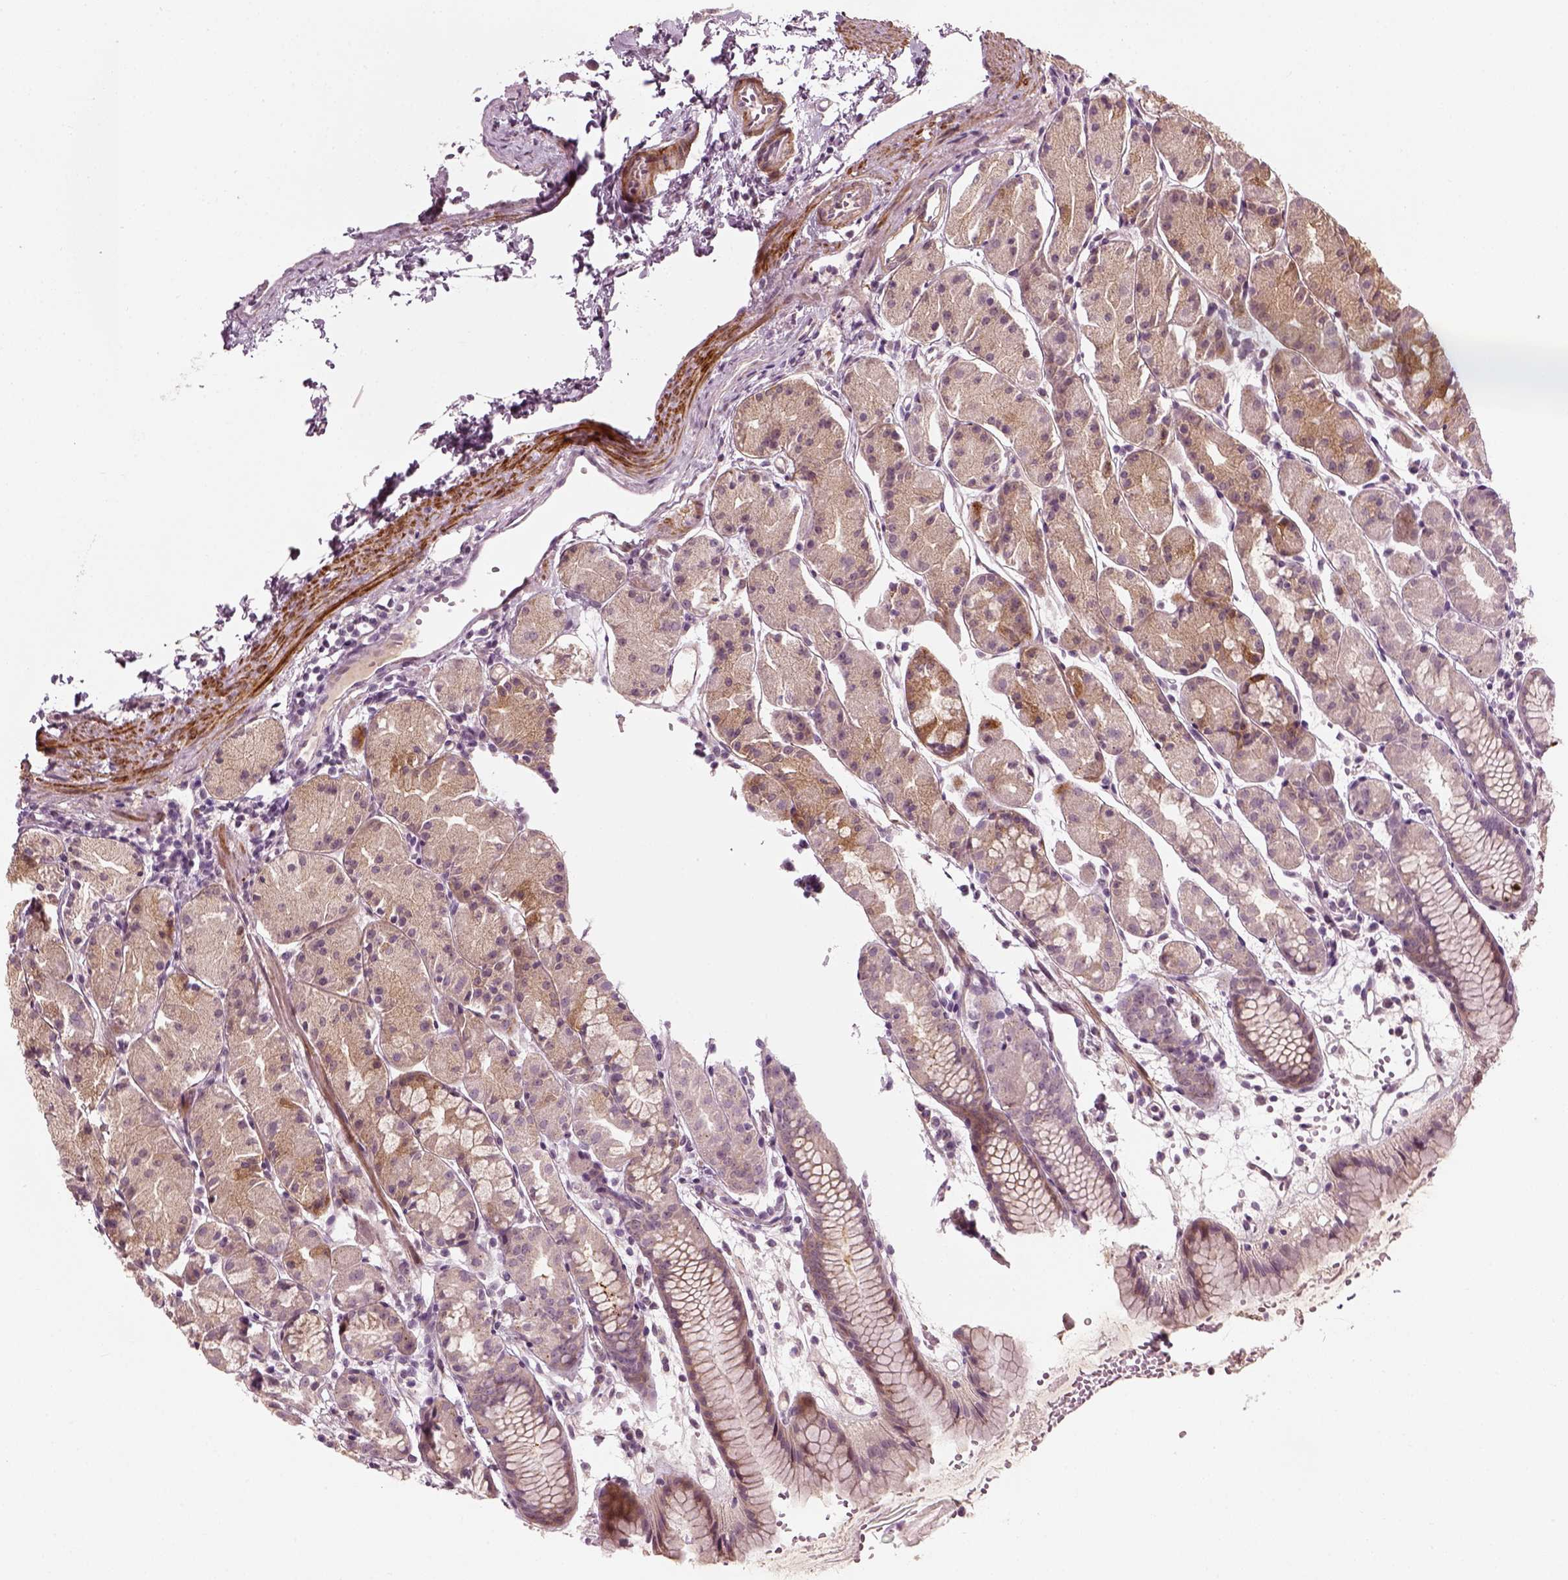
{"staining": {"intensity": "weak", "quantity": "<25%", "location": "cytoplasmic/membranous"}, "tissue": "stomach", "cell_type": "Glandular cells", "image_type": "normal", "snomed": [{"axis": "morphology", "description": "Normal tissue, NOS"}, {"axis": "topography", "description": "Stomach, upper"}], "caption": "High magnification brightfield microscopy of benign stomach stained with DAB (3,3'-diaminobenzidine) (brown) and counterstained with hematoxylin (blue): glandular cells show no significant staining. (Stains: DAB (3,3'-diaminobenzidine) immunohistochemistry (IHC) with hematoxylin counter stain, Microscopy: brightfield microscopy at high magnification).", "gene": "MLIP", "patient": {"sex": "male", "age": 47}}